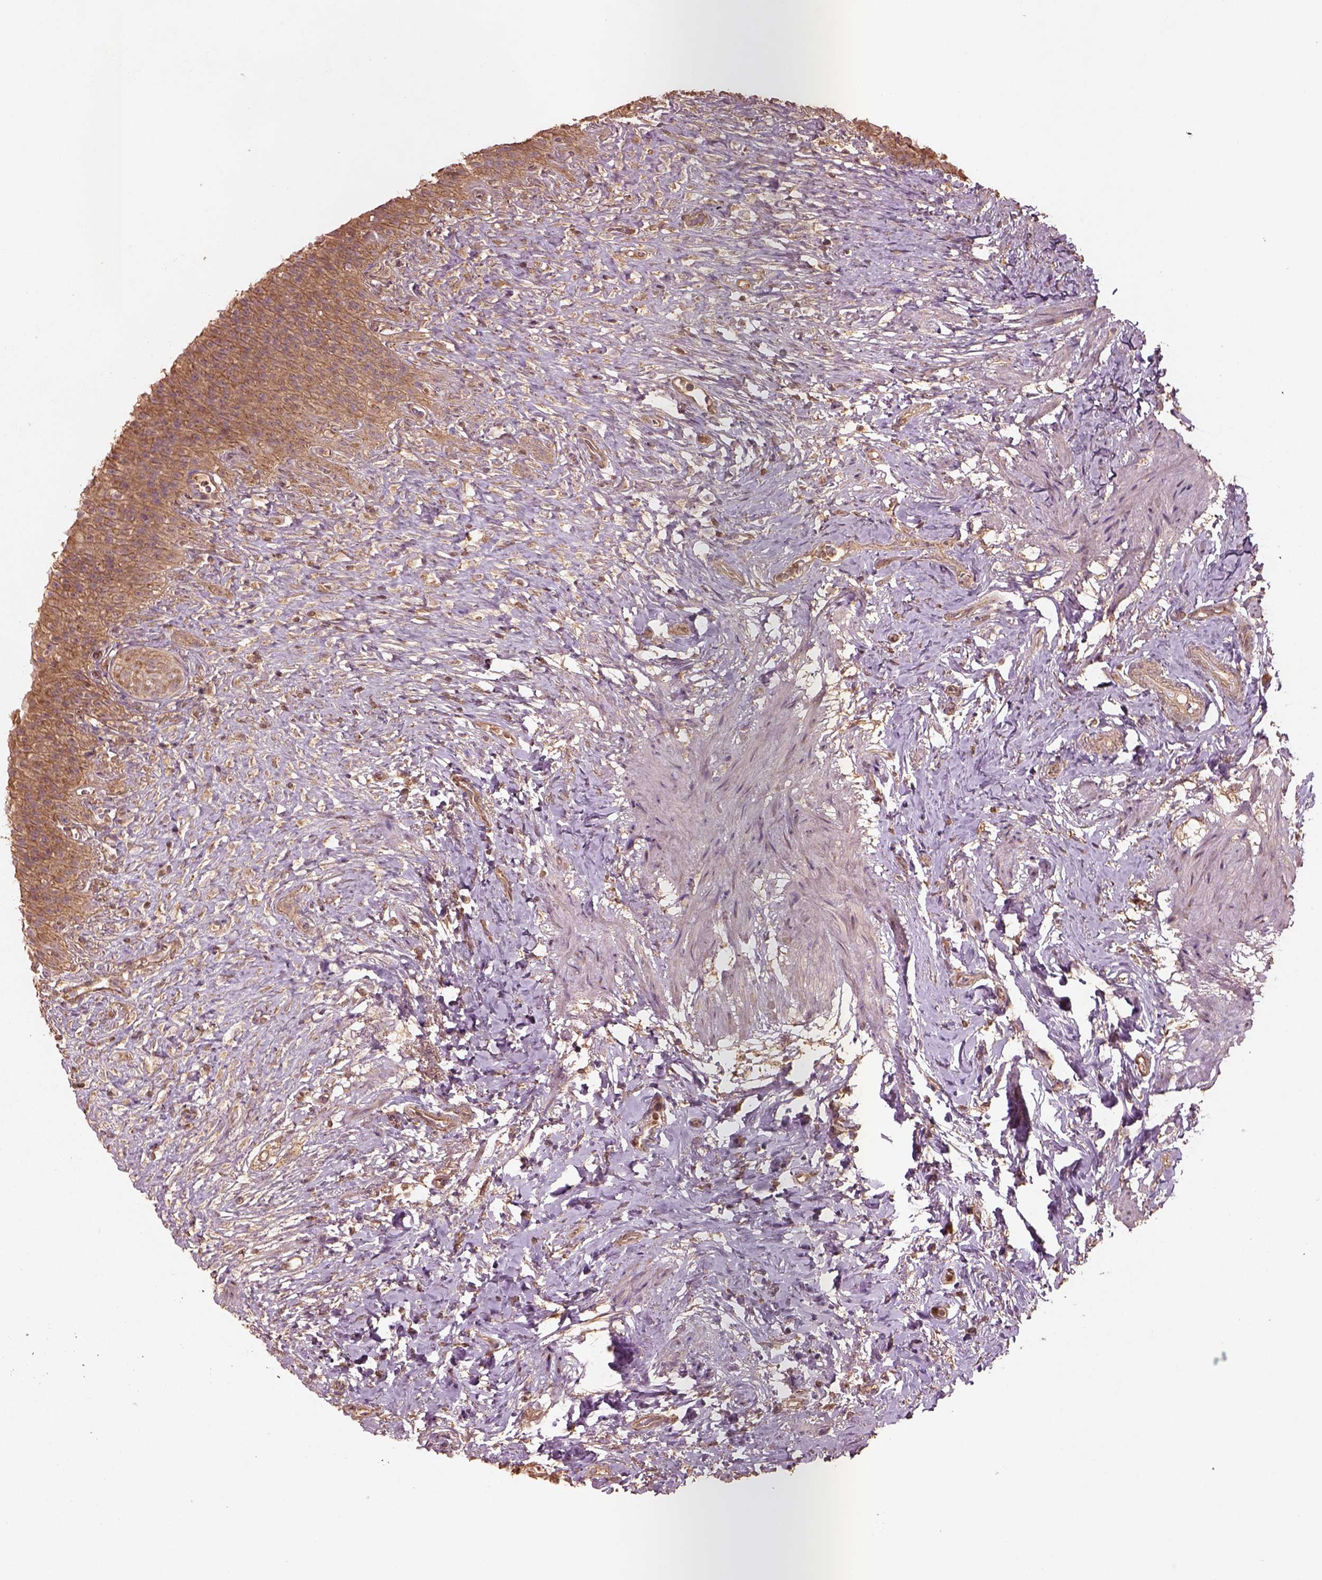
{"staining": {"intensity": "moderate", "quantity": ">75%", "location": "cytoplasmic/membranous"}, "tissue": "urinary bladder", "cell_type": "Urothelial cells", "image_type": "normal", "snomed": [{"axis": "morphology", "description": "Normal tissue, NOS"}, {"axis": "topography", "description": "Urinary bladder"}, {"axis": "topography", "description": "Prostate"}], "caption": "A brown stain labels moderate cytoplasmic/membranous staining of a protein in urothelial cells of unremarkable urinary bladder.", "gene": "TRADD", "patient": {"sex": "male", "age": 76}}